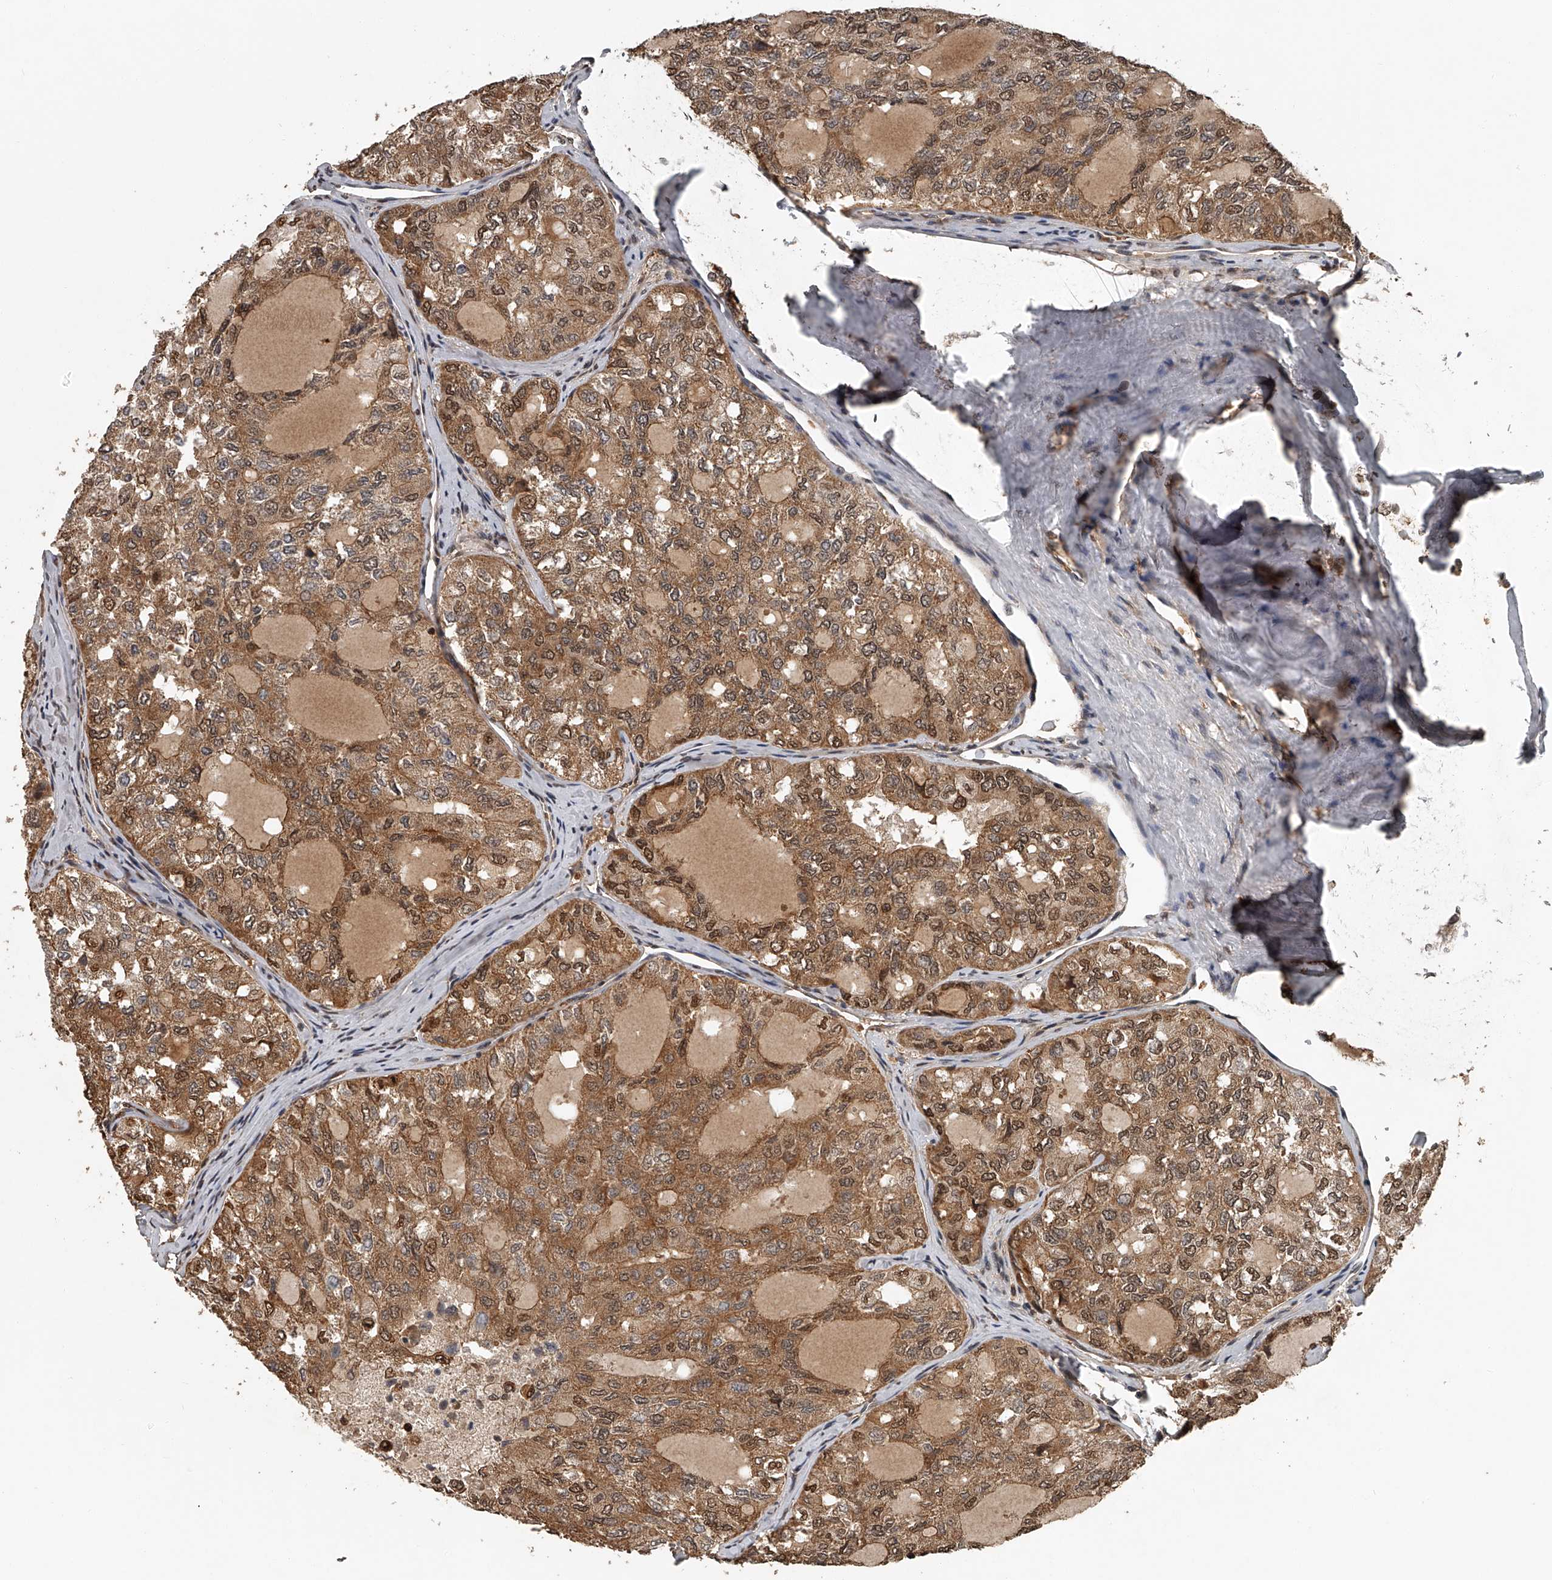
{"staining": {"intensity": "moderate", "quantity": ">75%", "location": "cytoplasmic/membranous,nuclear"}, "tissue": "thyroid cancer", "cell_type": "Tumor cells", "image_type": "cancer", "snomed": [{"axis": "morphology", "description": "Follicular adenoma carcinoma, NOS"}, {"axis": "topography", "description": "Thyroid gland"}], "caption": "A brown stain highlights moderate cytoplasmic/membranous and nuclear positivity of a protein in thyroid cancer tumor cells. (Stains: DAB in brown, nuclei in blue, Microscopy: brightfield microscopy at high magnification).", "gene": "PLEKHG1", "patient": {"sex": "male", "age": 75}}